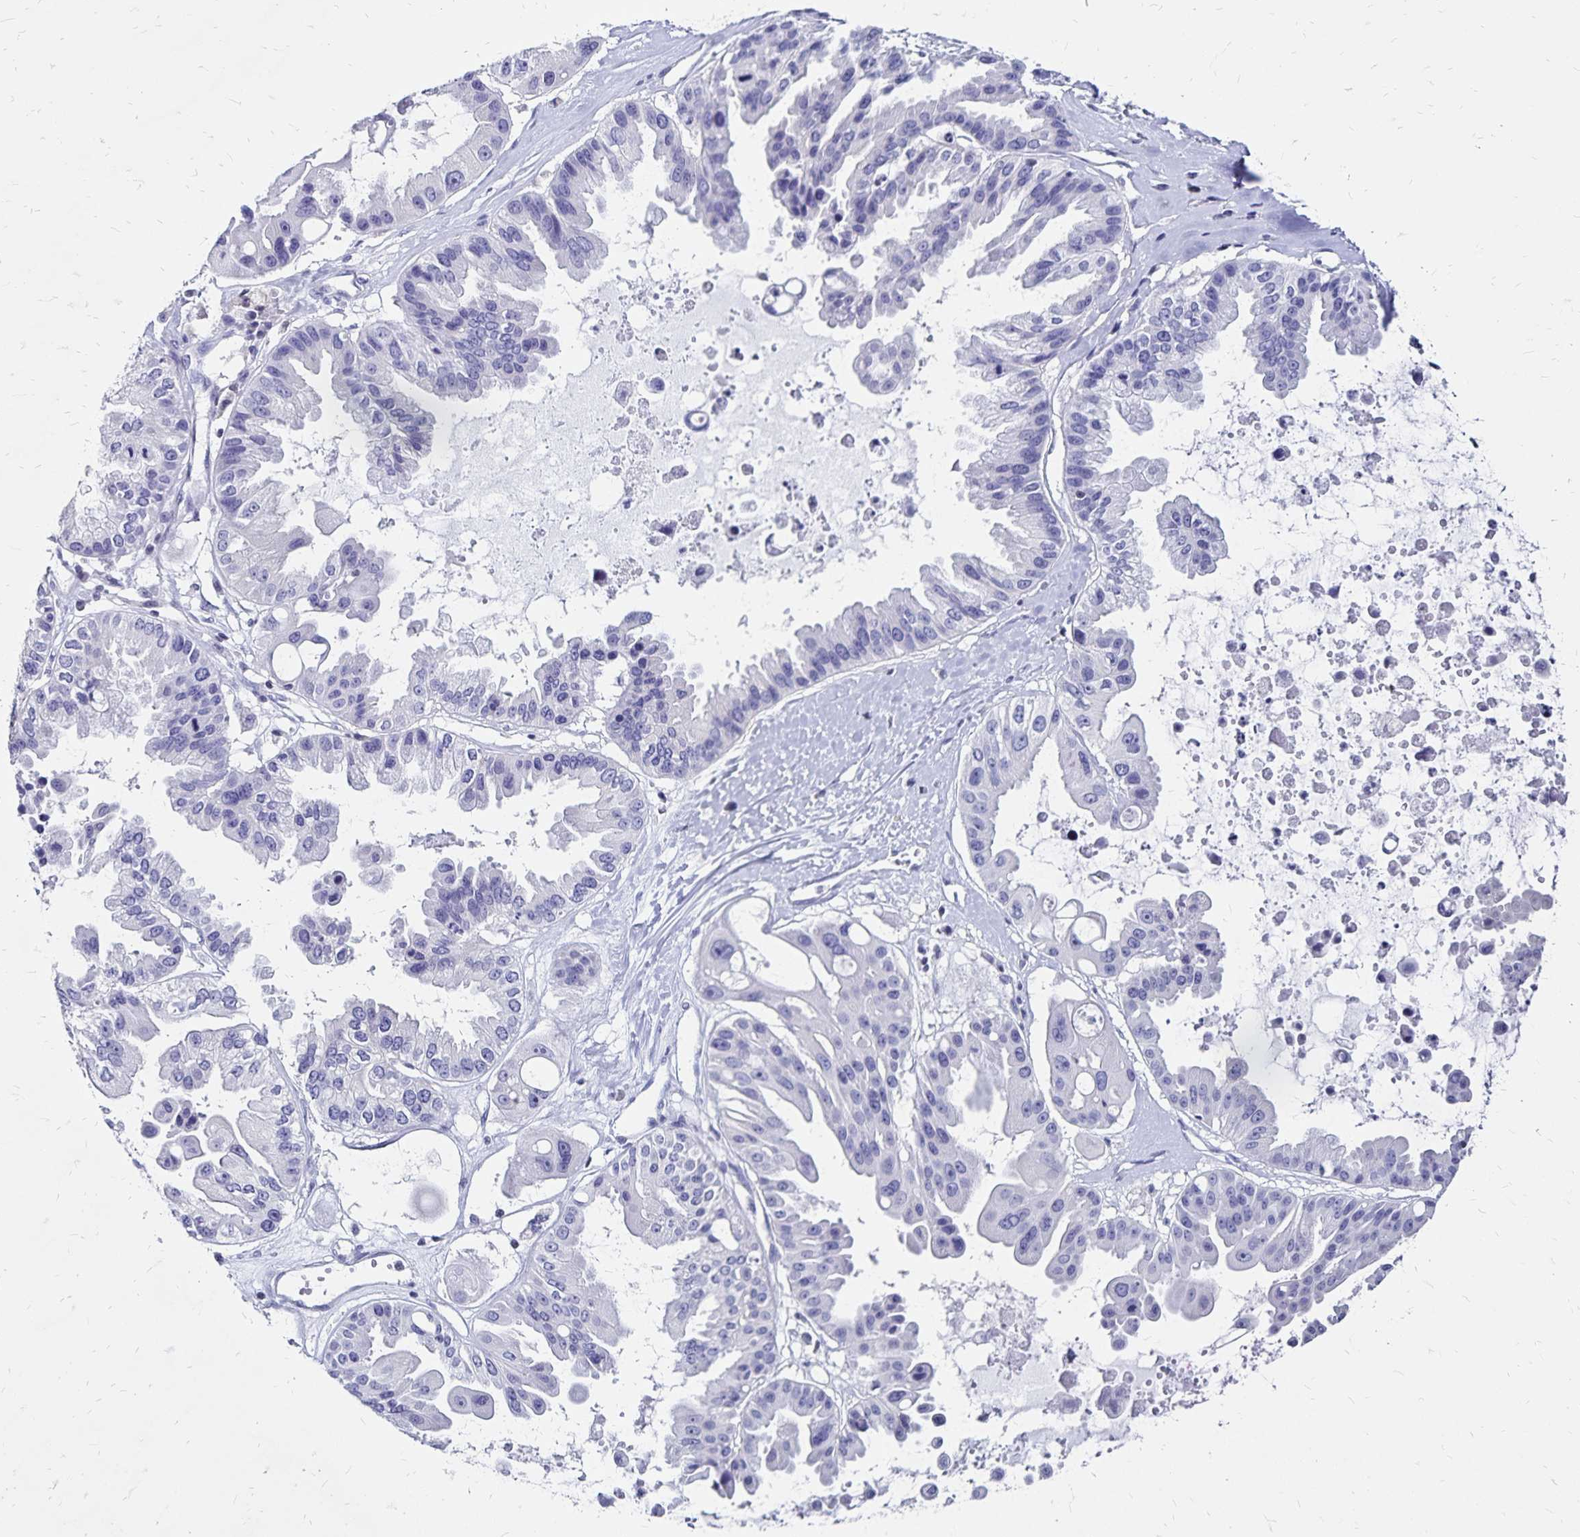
{"staining": {"intensity": "negative", "quantity": "none", "location": "none"}, "tissue": "ovarian cancer", "cell_type": "Tumor cells", "image_type": "cancer", "snomed": [{"axis": "morphology", "description": "Cystadenocarcinoma, serous, NOS"}, {"axis": "topography", "description": "Ovary"}], "caption": "Immunohistochemistry image of neoplastic tissue: human ovarian serous cystadenocarcinoma stained with DAB displays no significant protein staining in tumor cells. (Immunohistochemistry (ihc), brightfield microscopy, high magnification).", "gene": "IKZF1", "patient": {"sex": "female", "age": 56}}